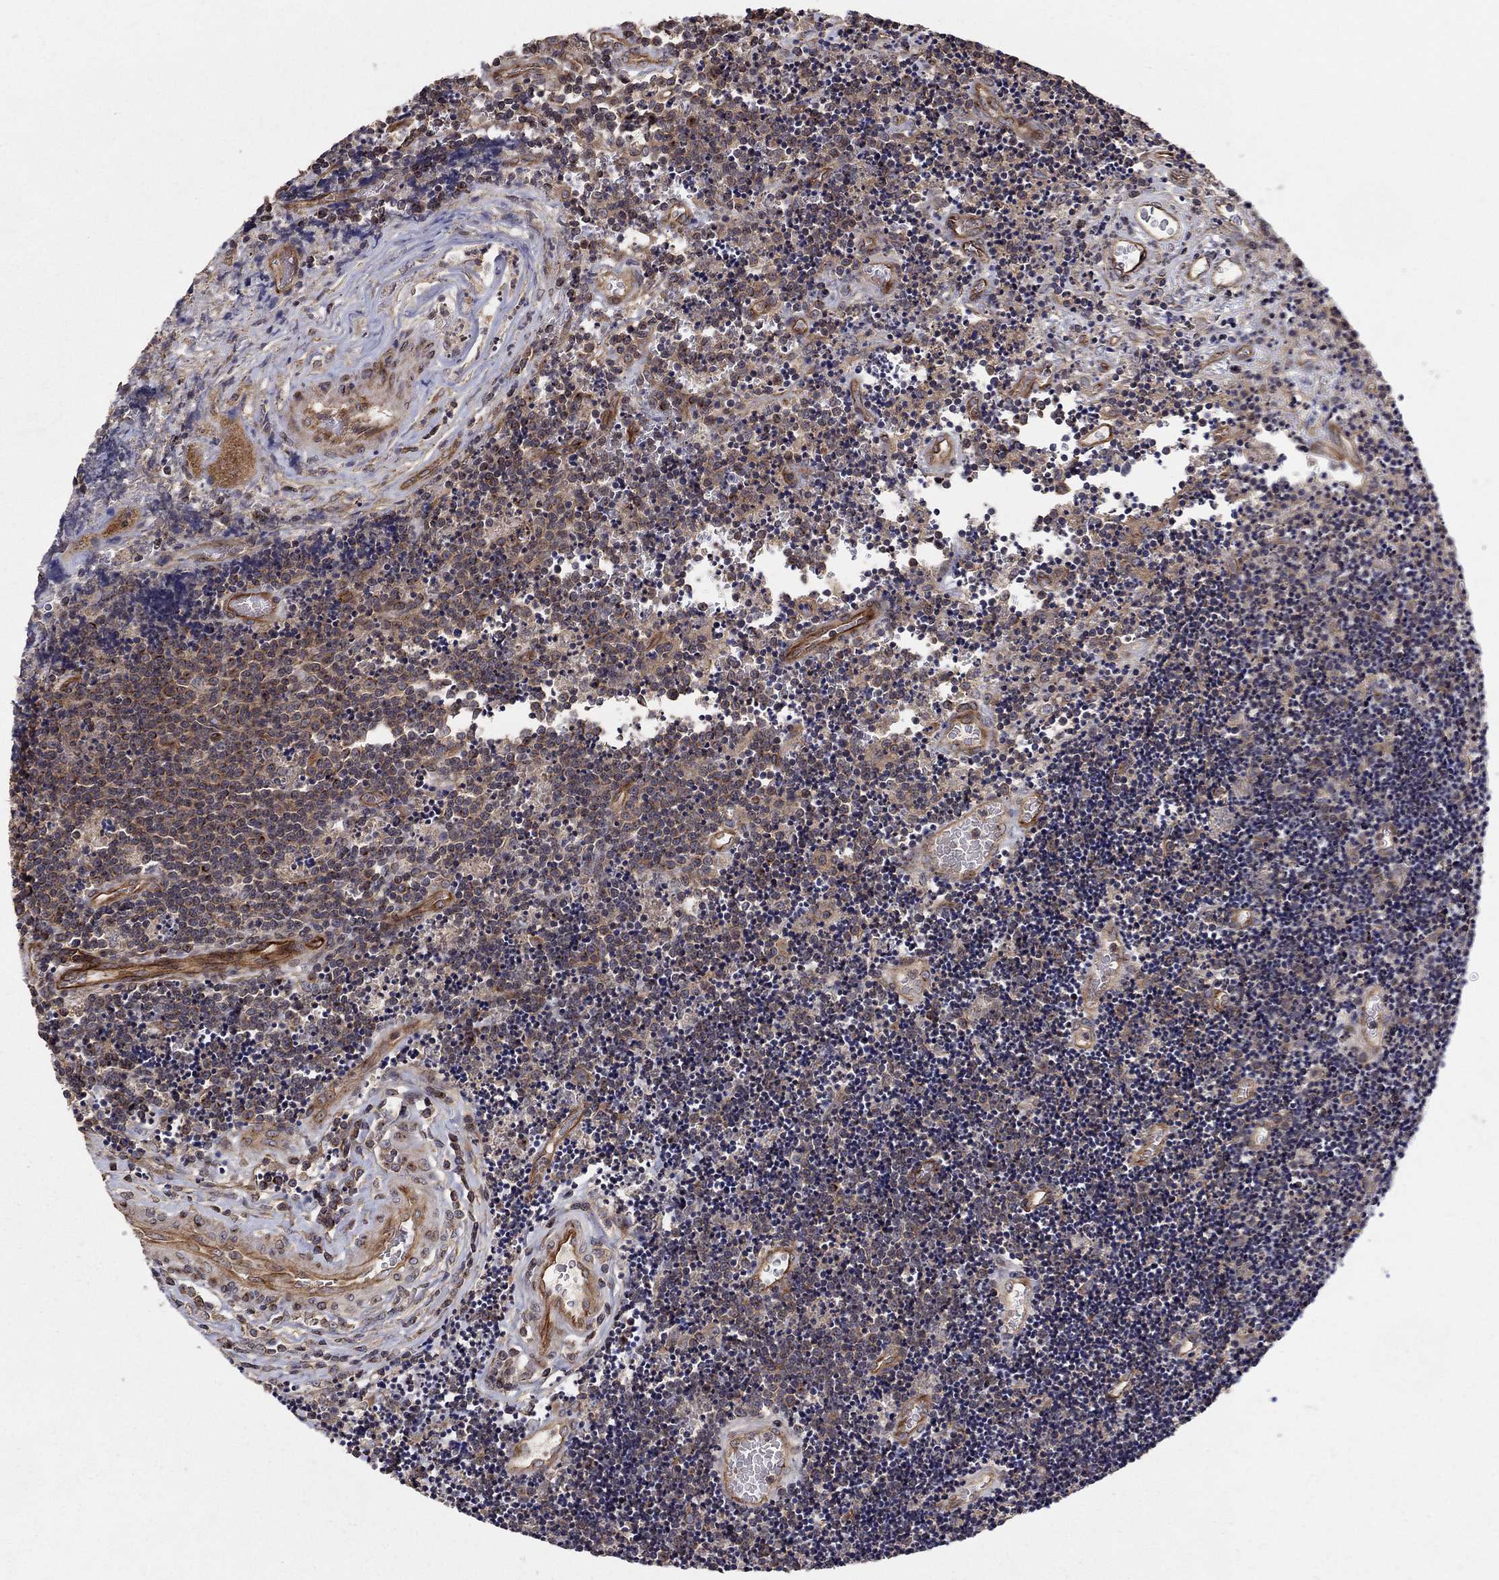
{"staining": {"intensity": "weak", "quantity": "25%-75%", "location": "cytoplasmic/membranous"}, "tissue": "lymphoma", "cell_type": "Tumor cells", "image_type": "cancer", "snomed": [{"axis": "morphology", "description": "Malignant lymphoma, non-Hodgkin's type, Low grade"}, {"axis": "topography", "description": "Brain"}], "caption": "A brown stain shows weak cytoplasmic/membranous staining of a protein in human malignant lymphoma, non-Hodgkin's type (low-grade) tumor cells. (DAB (3,3'-diaminobenzidine) IHC with brightfield microscopy, high magnification).", "gene": "BMERB1", "patient": {"sex": "female", "age": 66}}